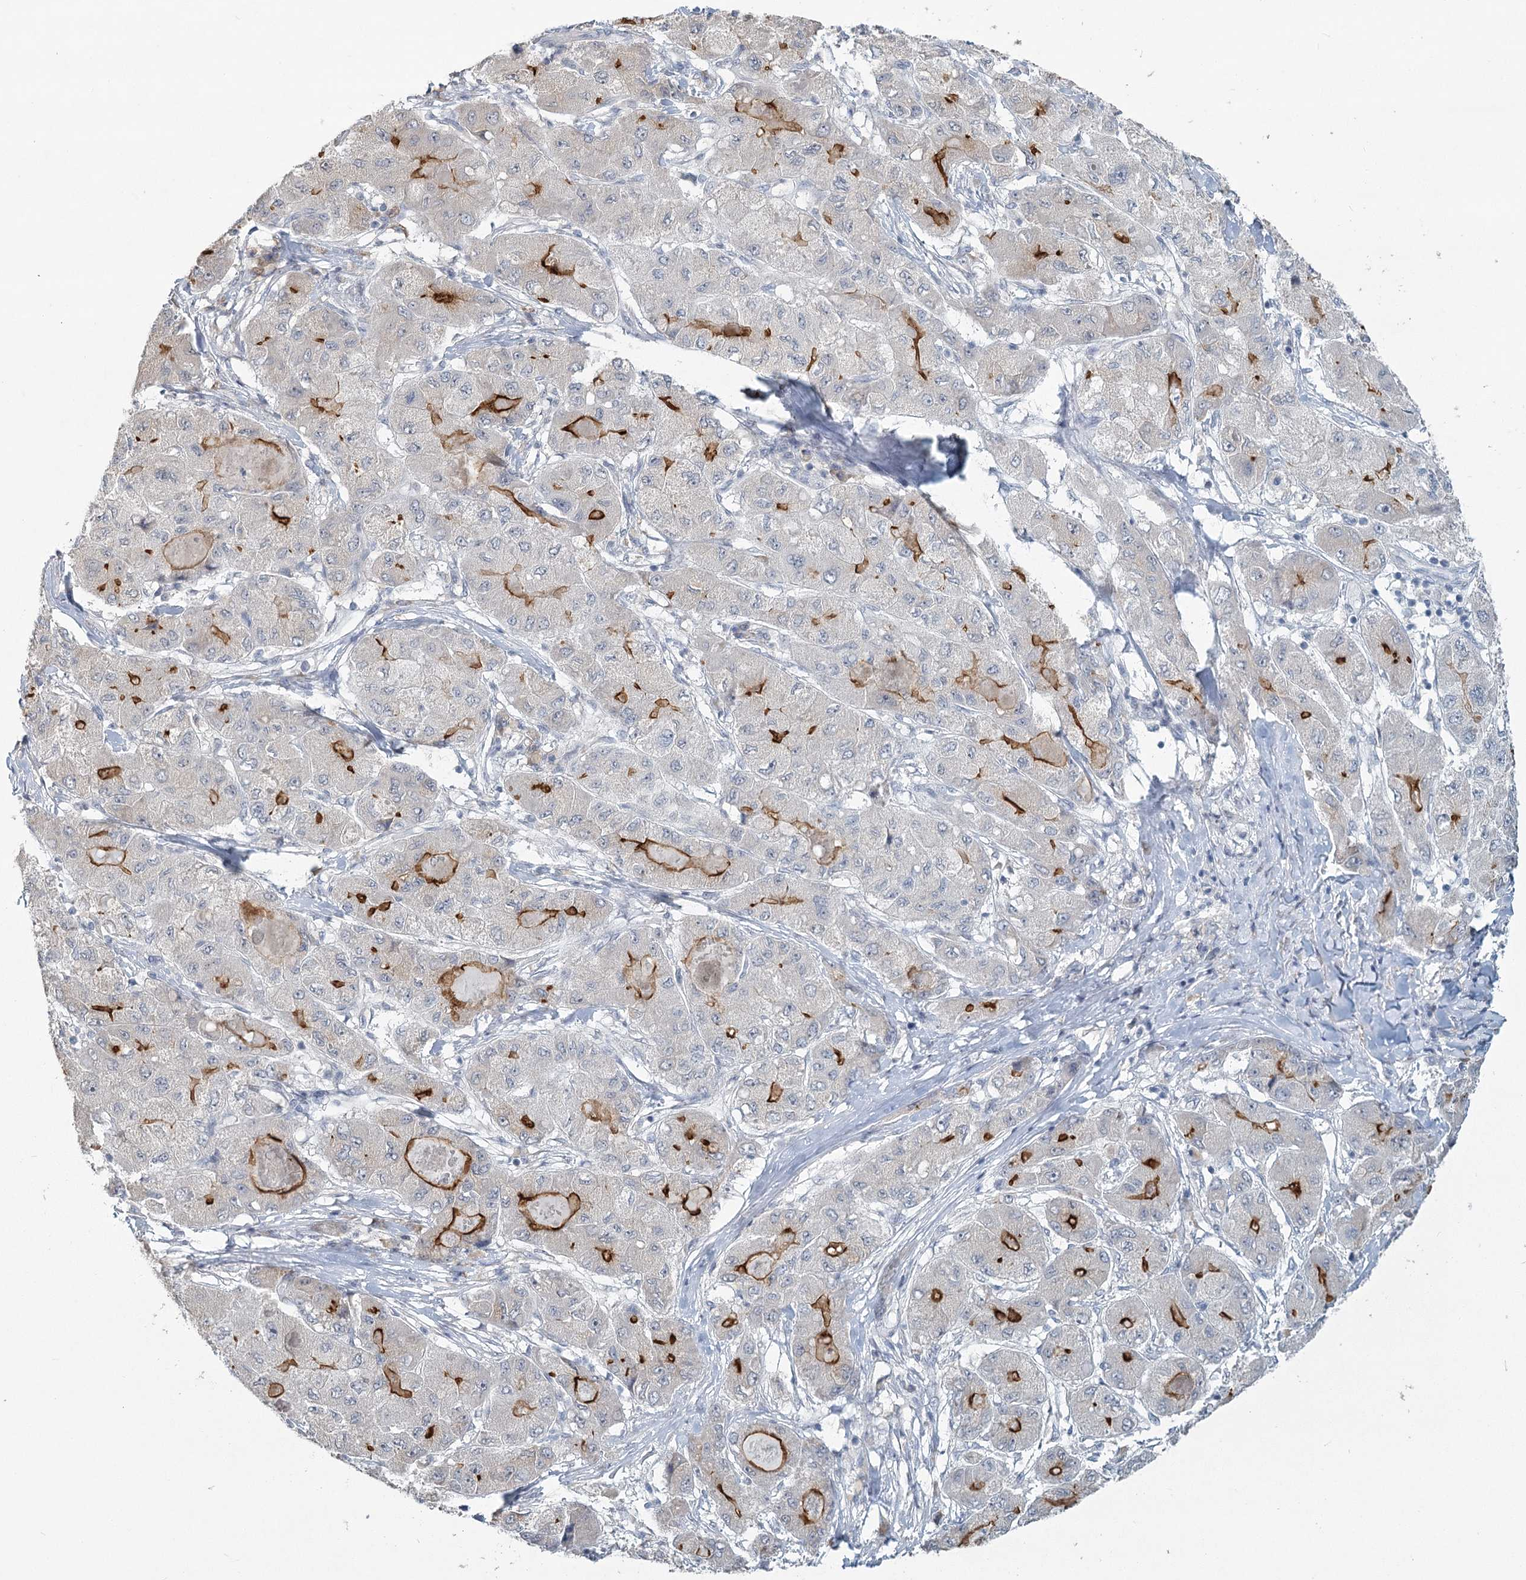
{"staining": {"intensity": "strong", "quantity": "25%-75%", "location": "cytoplasmic/membranous"}, "tissue": "liver cancer", "cell_type": "Tumor cells", "image_type": "cancer", "snomed": [{"axis": "morphology", "description": "Carcinoma, Hepatocellular, NOS"}, {"axis": "topography", "description": "Liver"}], "caption": "Immunohistochemical staining of human liver hepatocellular carcinoma displays high levels of strong cytoplasmic/membranous positivity in approximately 25%-75% of tumor cells.", "gene": "SLC9A3", "patient": {"sex": "male", "age": 80}}